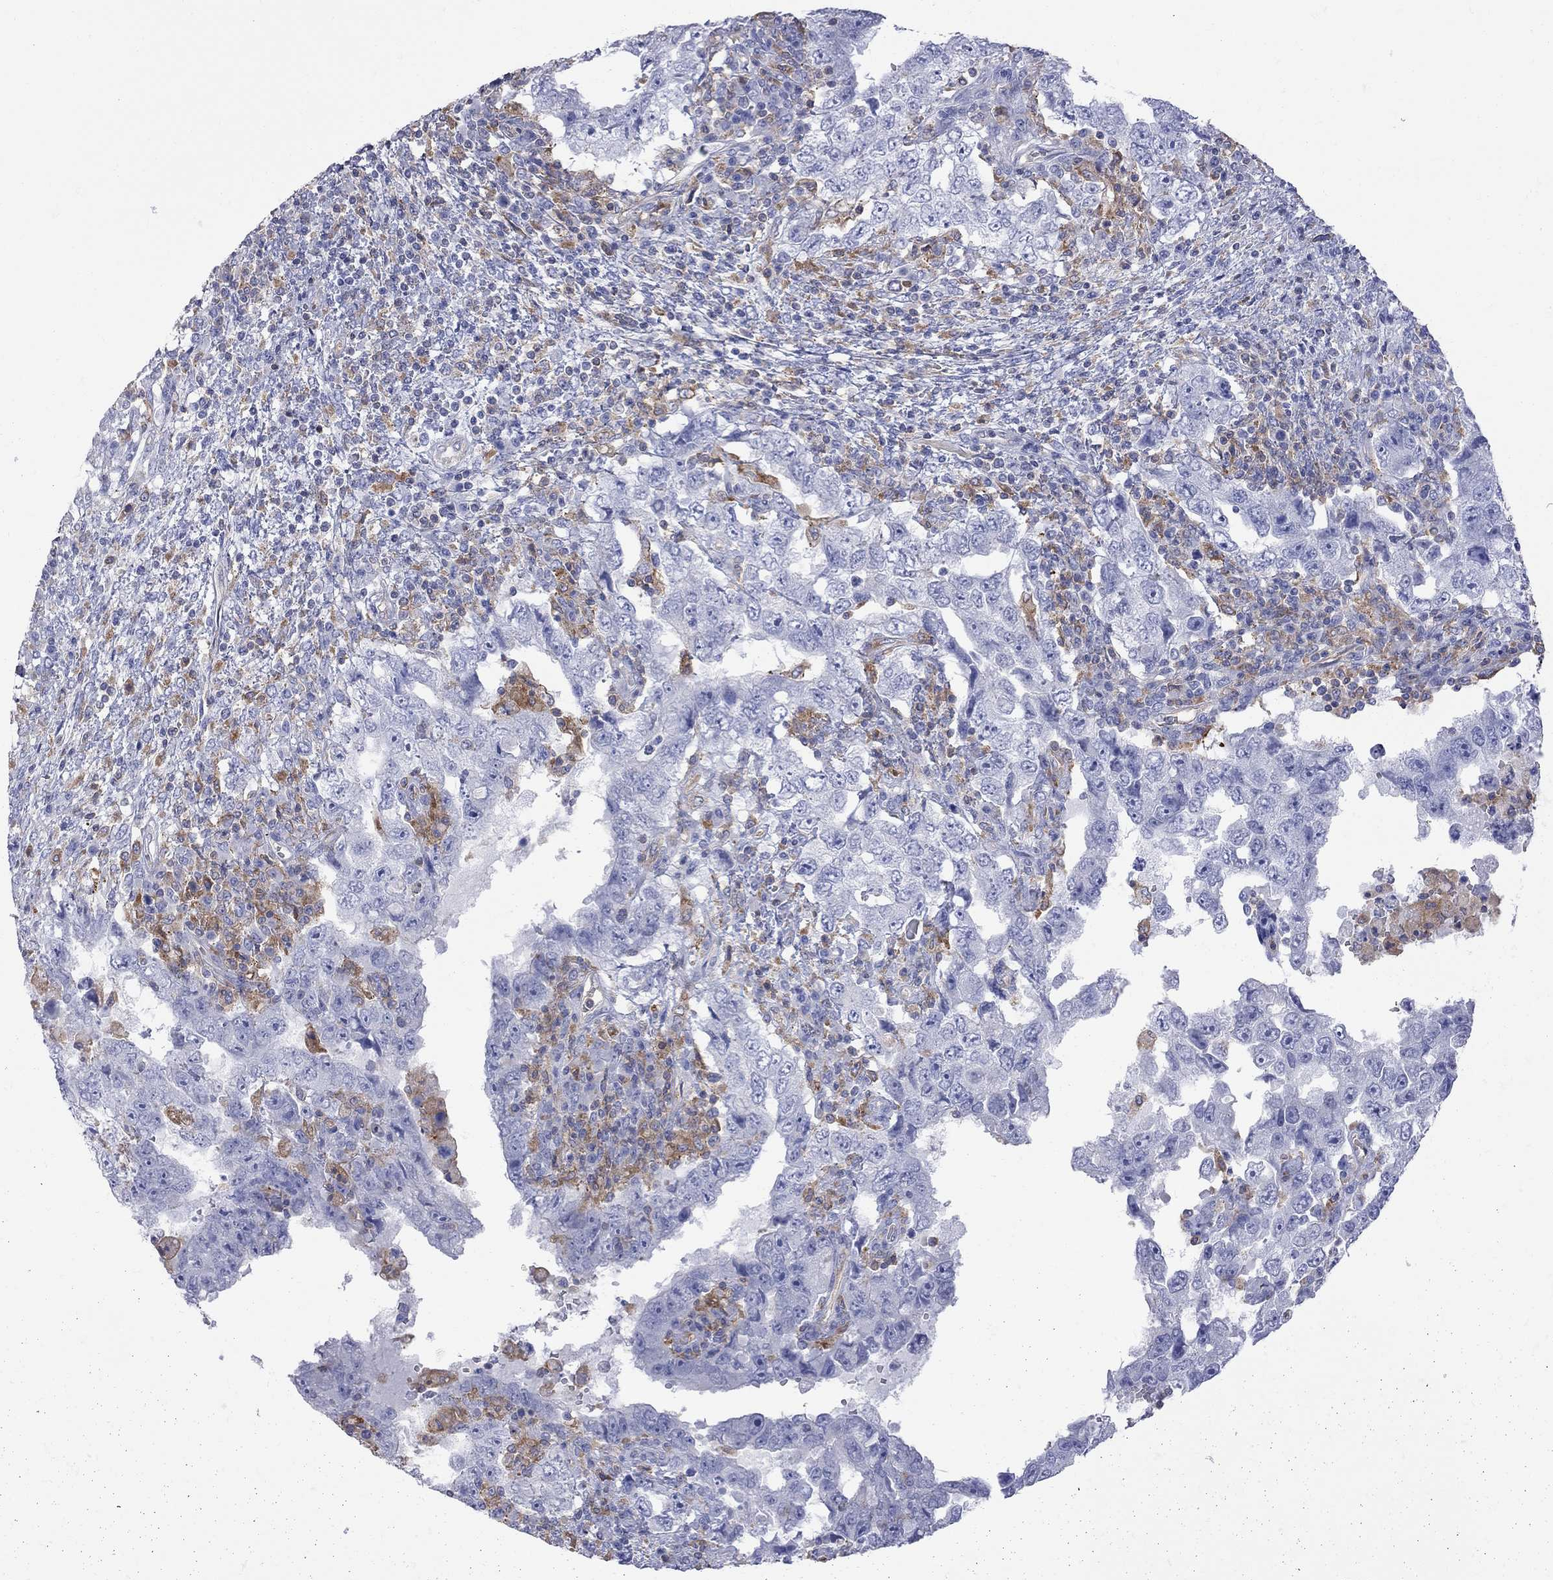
{"staining": {"intensity": "negative", "quantity": "none", "location": "none"}, "tissue": "testis cancer", "cell_type": "Tumor cells", "image_type": "cancer", "snomed": [{"axis": "morphology", "description": "Carcinoma, Embryonal, NOS"}, {"axis": "topography", "description": "Testis"}], "caption": "A histopathology image of testis cancer stained for a protein shows no brown staining in tumor cells.", "gene": "ABI3", "patient": {"sex": "male", "age": 26}}